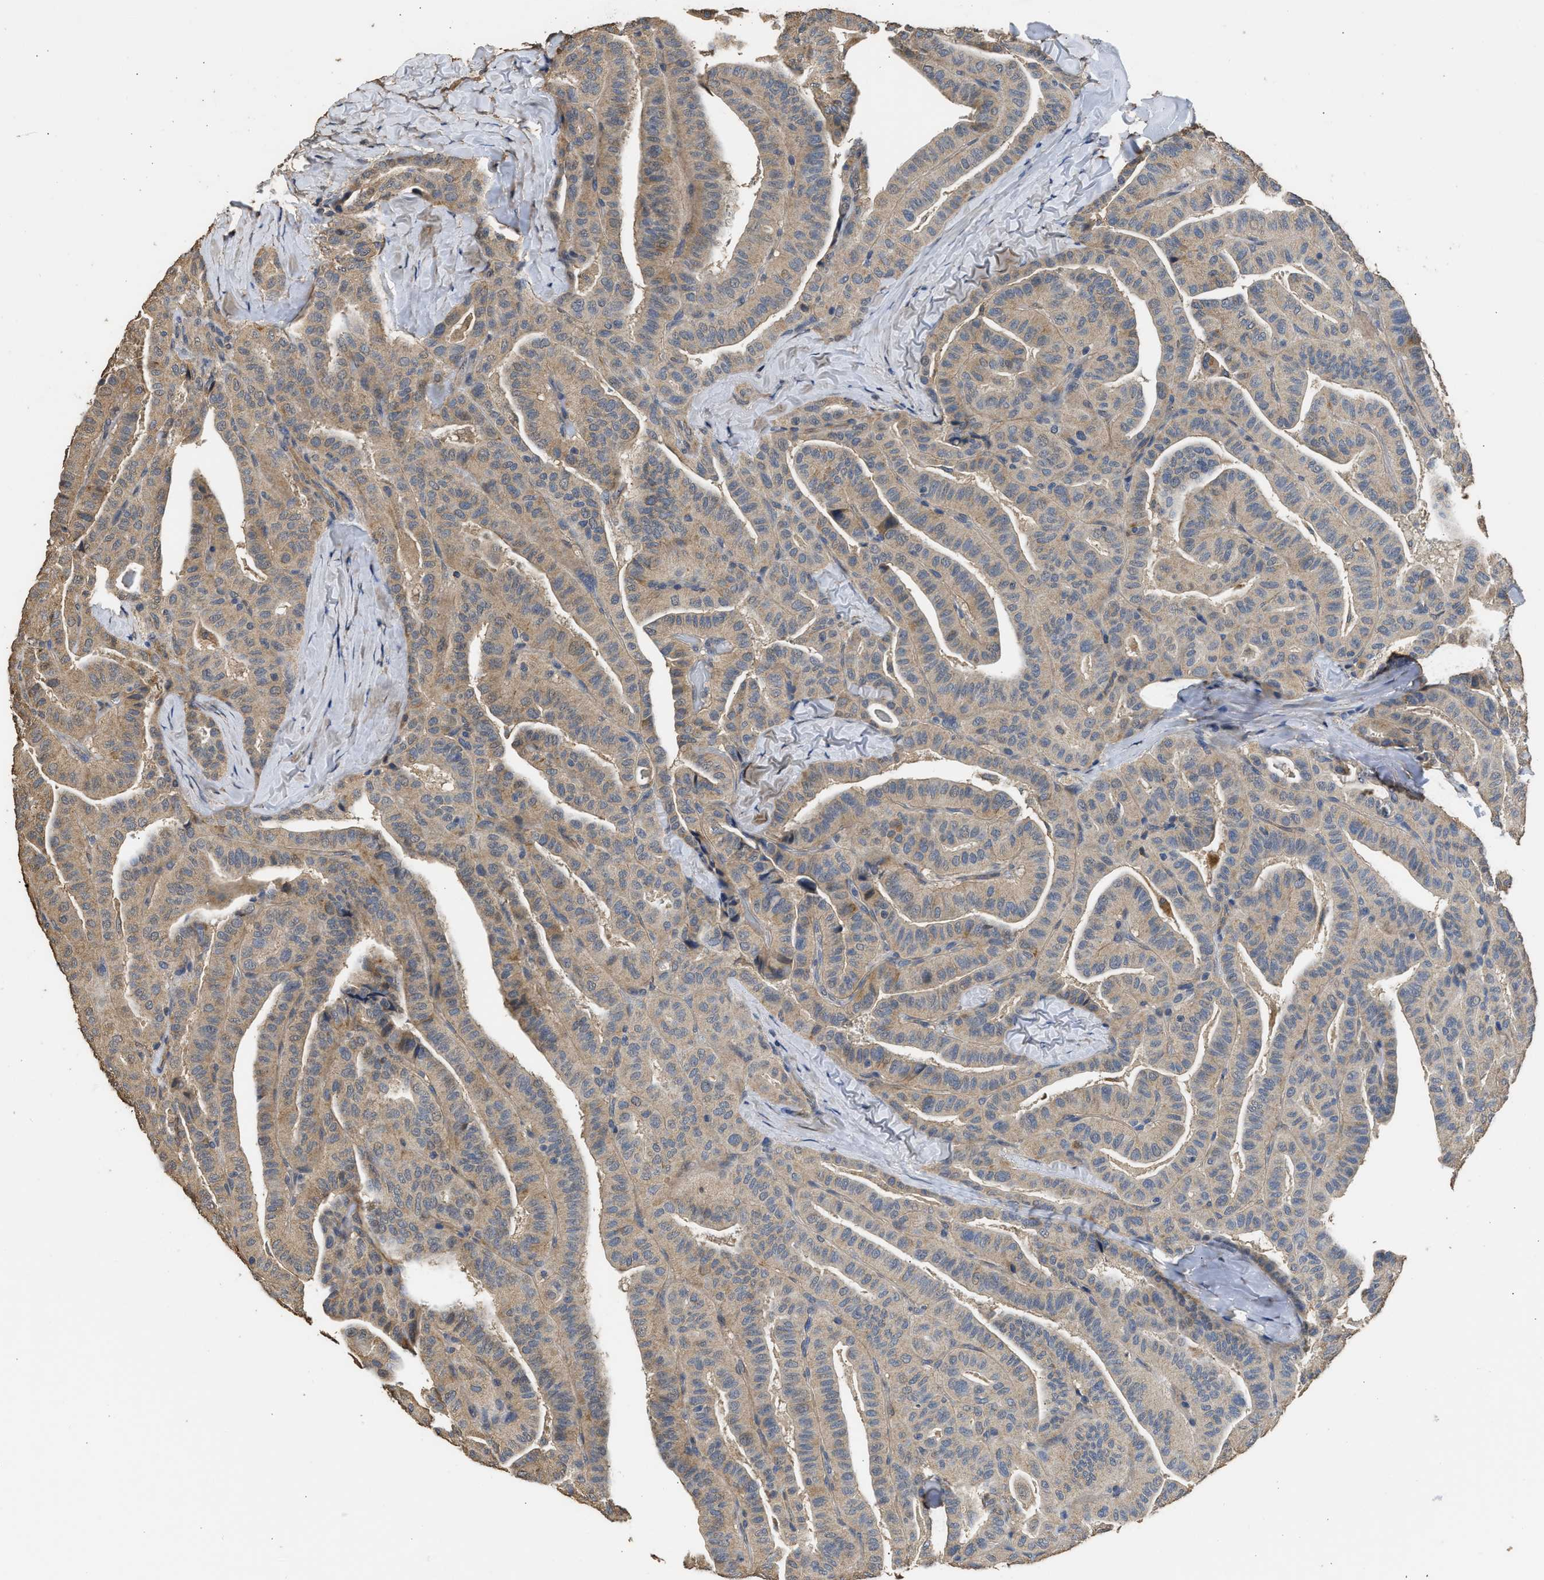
{"staining": {"intensity": "moderate", "quantity": ">75%", "location": "cytoplasmic/membranous"}, "tissue": "thyroid cancer", "cell_type": "Tumor cells", "image_type": "cancer", "snomed": [{"axis": "morphology", "description": "Papillary adenocarcinoma, NOS"}, {"axis": "topography", "description": "Thyroid gland"}], "caption": "This image exhibits thyroid cancer stained with immunohistochemistry to label a protein in brown. The cytoplasmic/membranous of tumor cells show moderate positivity for the protein. Nuclei are counter-stained blue.", "gene": "SPINT2", "patient": {"sex": "male", "age": 77}}